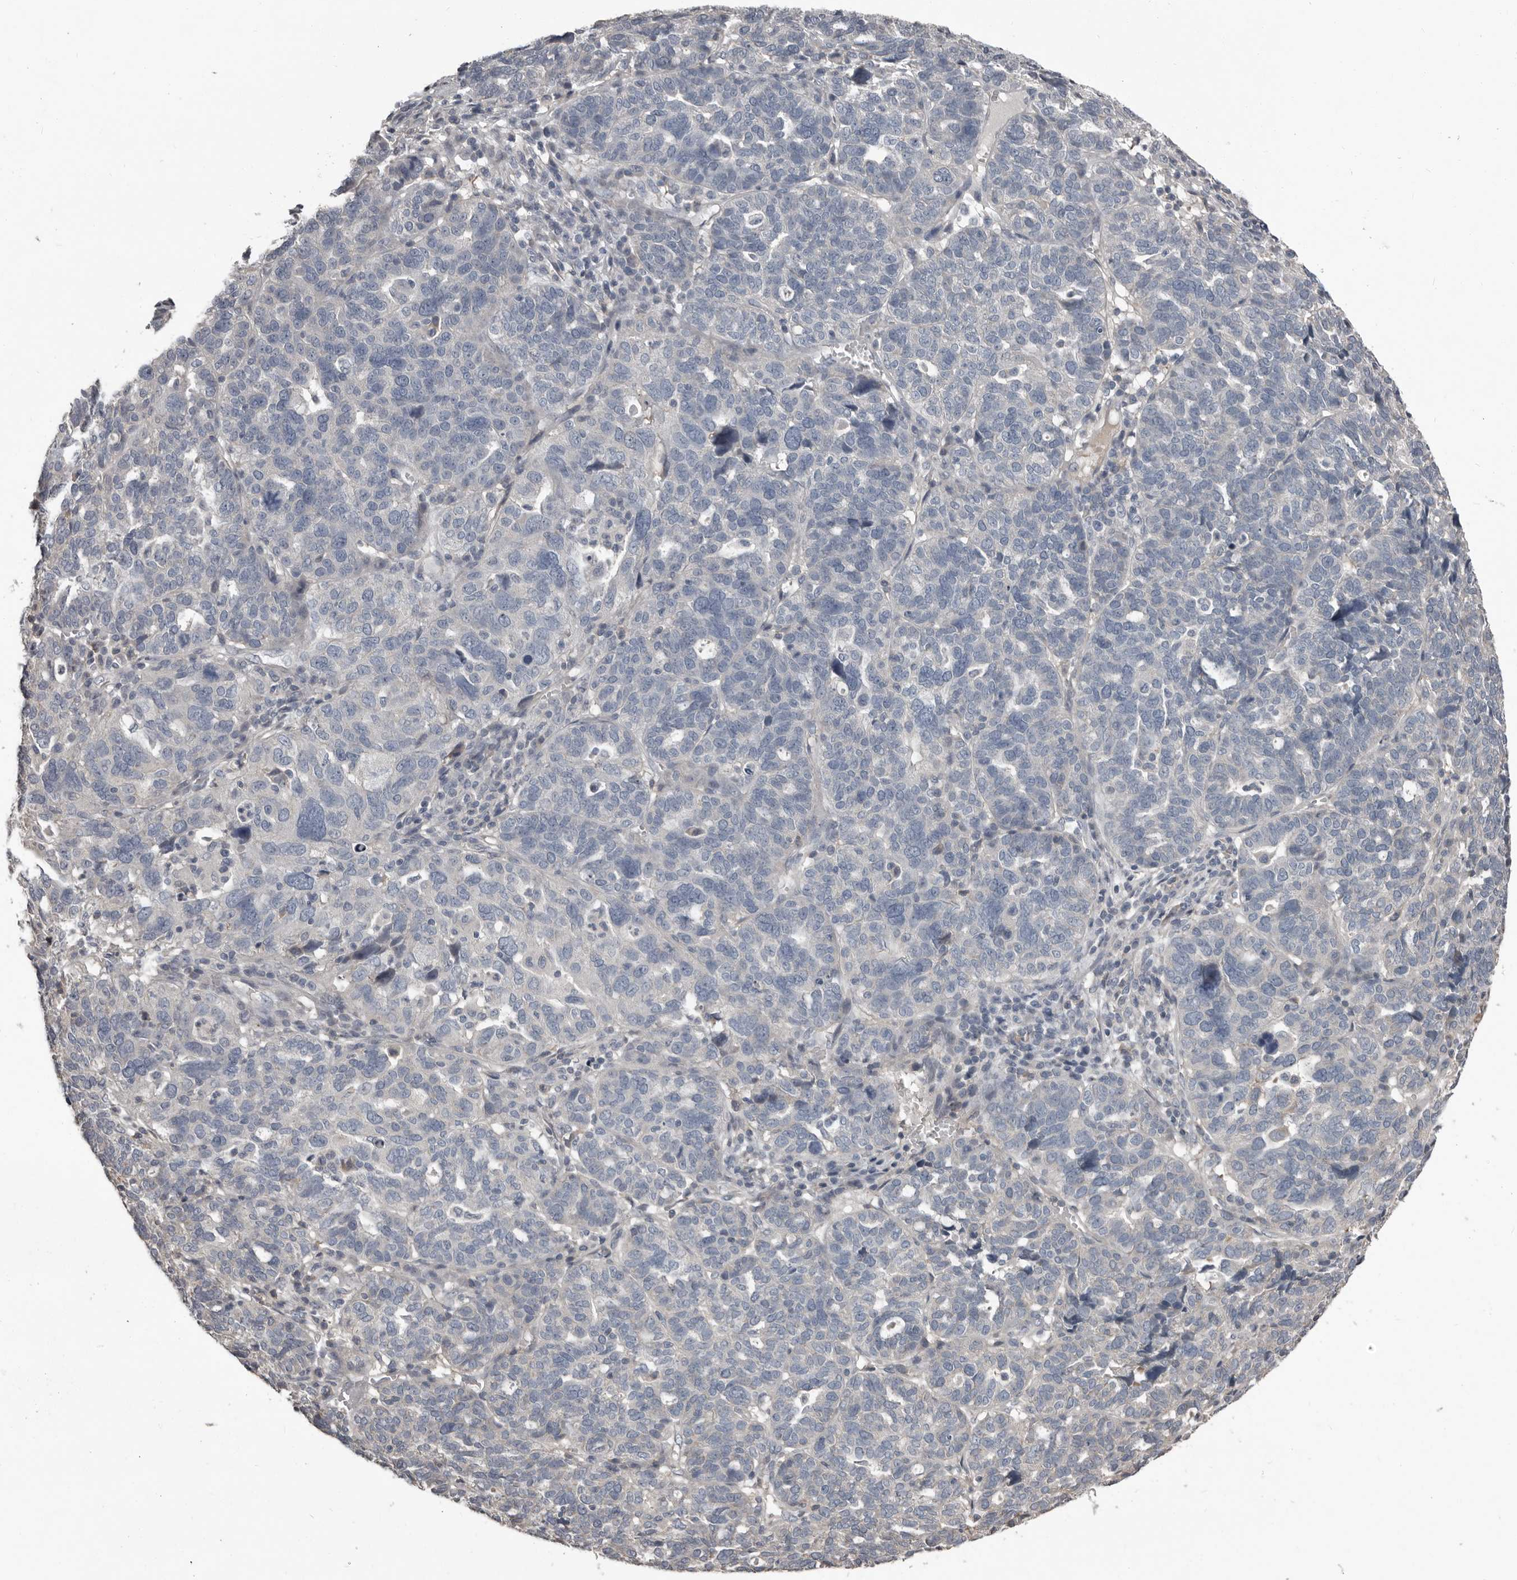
{"staining": {"intensity": "negative", "quantity": "none", "location": "none"}, "tissue": "ovarian cancer", "cell_type": "Tumor cells", "image_type": "cancer", "snomed": [{"axis": "morphology", "description": "Cystadenocarcinoma, serous, NOS"}, {"axis": "topography", "description": "Ovary"}], "caption": "DAB immunohistochemical staining of human serous cystadenocarcinoma (ovarian) shows no significant expression in tumor cells.", "gene": "CA6", "patient": {"sex": "female", "age": 59}}